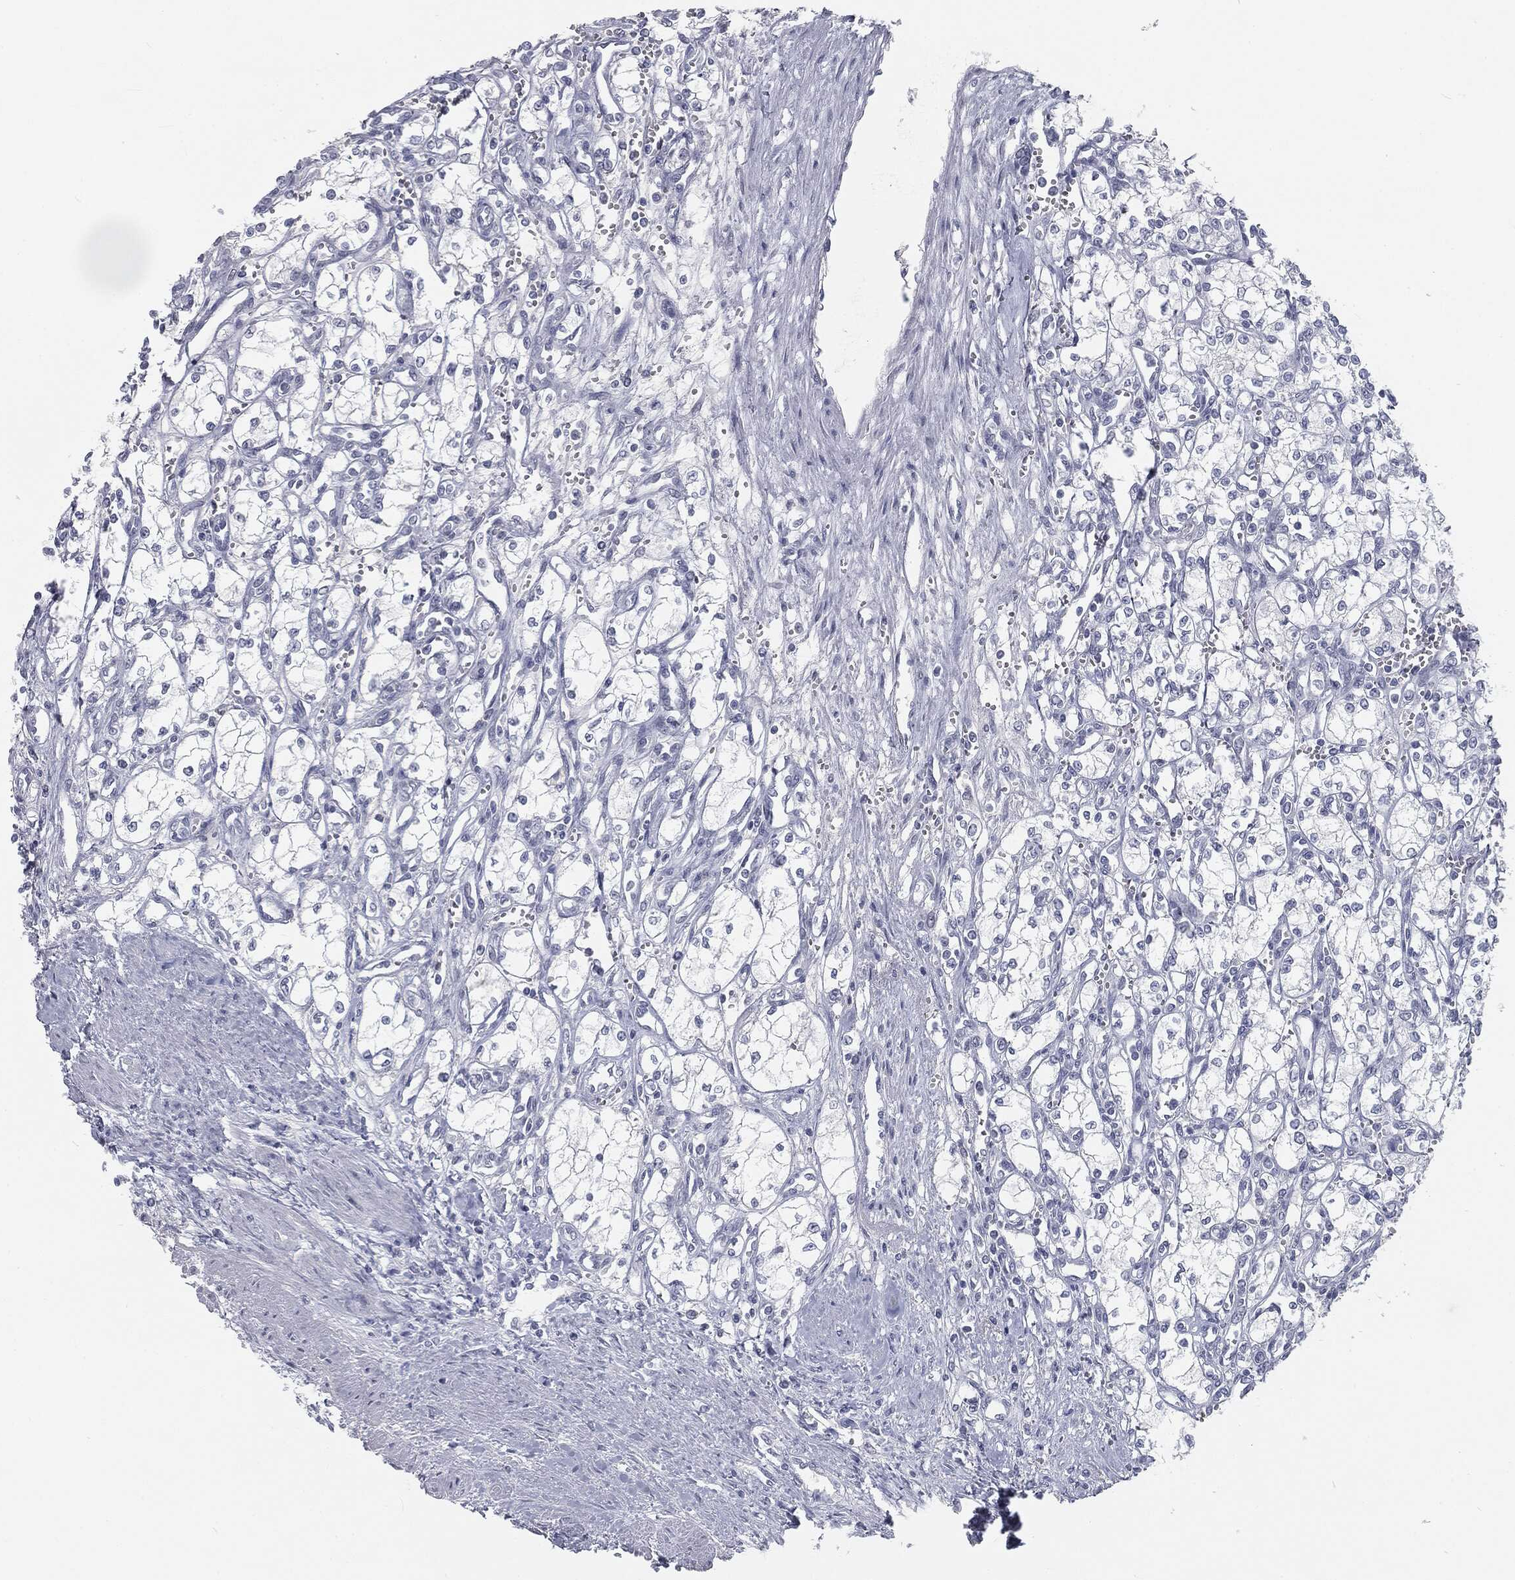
{"staining": {"intensity": "negative", "quantity": "none", "location": "none"}, "tissue": "renal cancer", "cell_type": "Tumor cells", "image_type": "cancer", "snomed": [{"axis": "morphology", "description": "Adenocarcinoma, NOS"}, {"axis": "topography", "description": "Kidney"}], "caption": "Protein analysis of renal adenocarcinoma demonstrates no significant positivity in tumor cells. The staining is performed using DAB (3,3'-diaminobenzidine) brown chromogen with nuclei counter-stained in using hematoxylin.", "gene": "PRAME", "patient": {"sex": "male", "age": 59}}